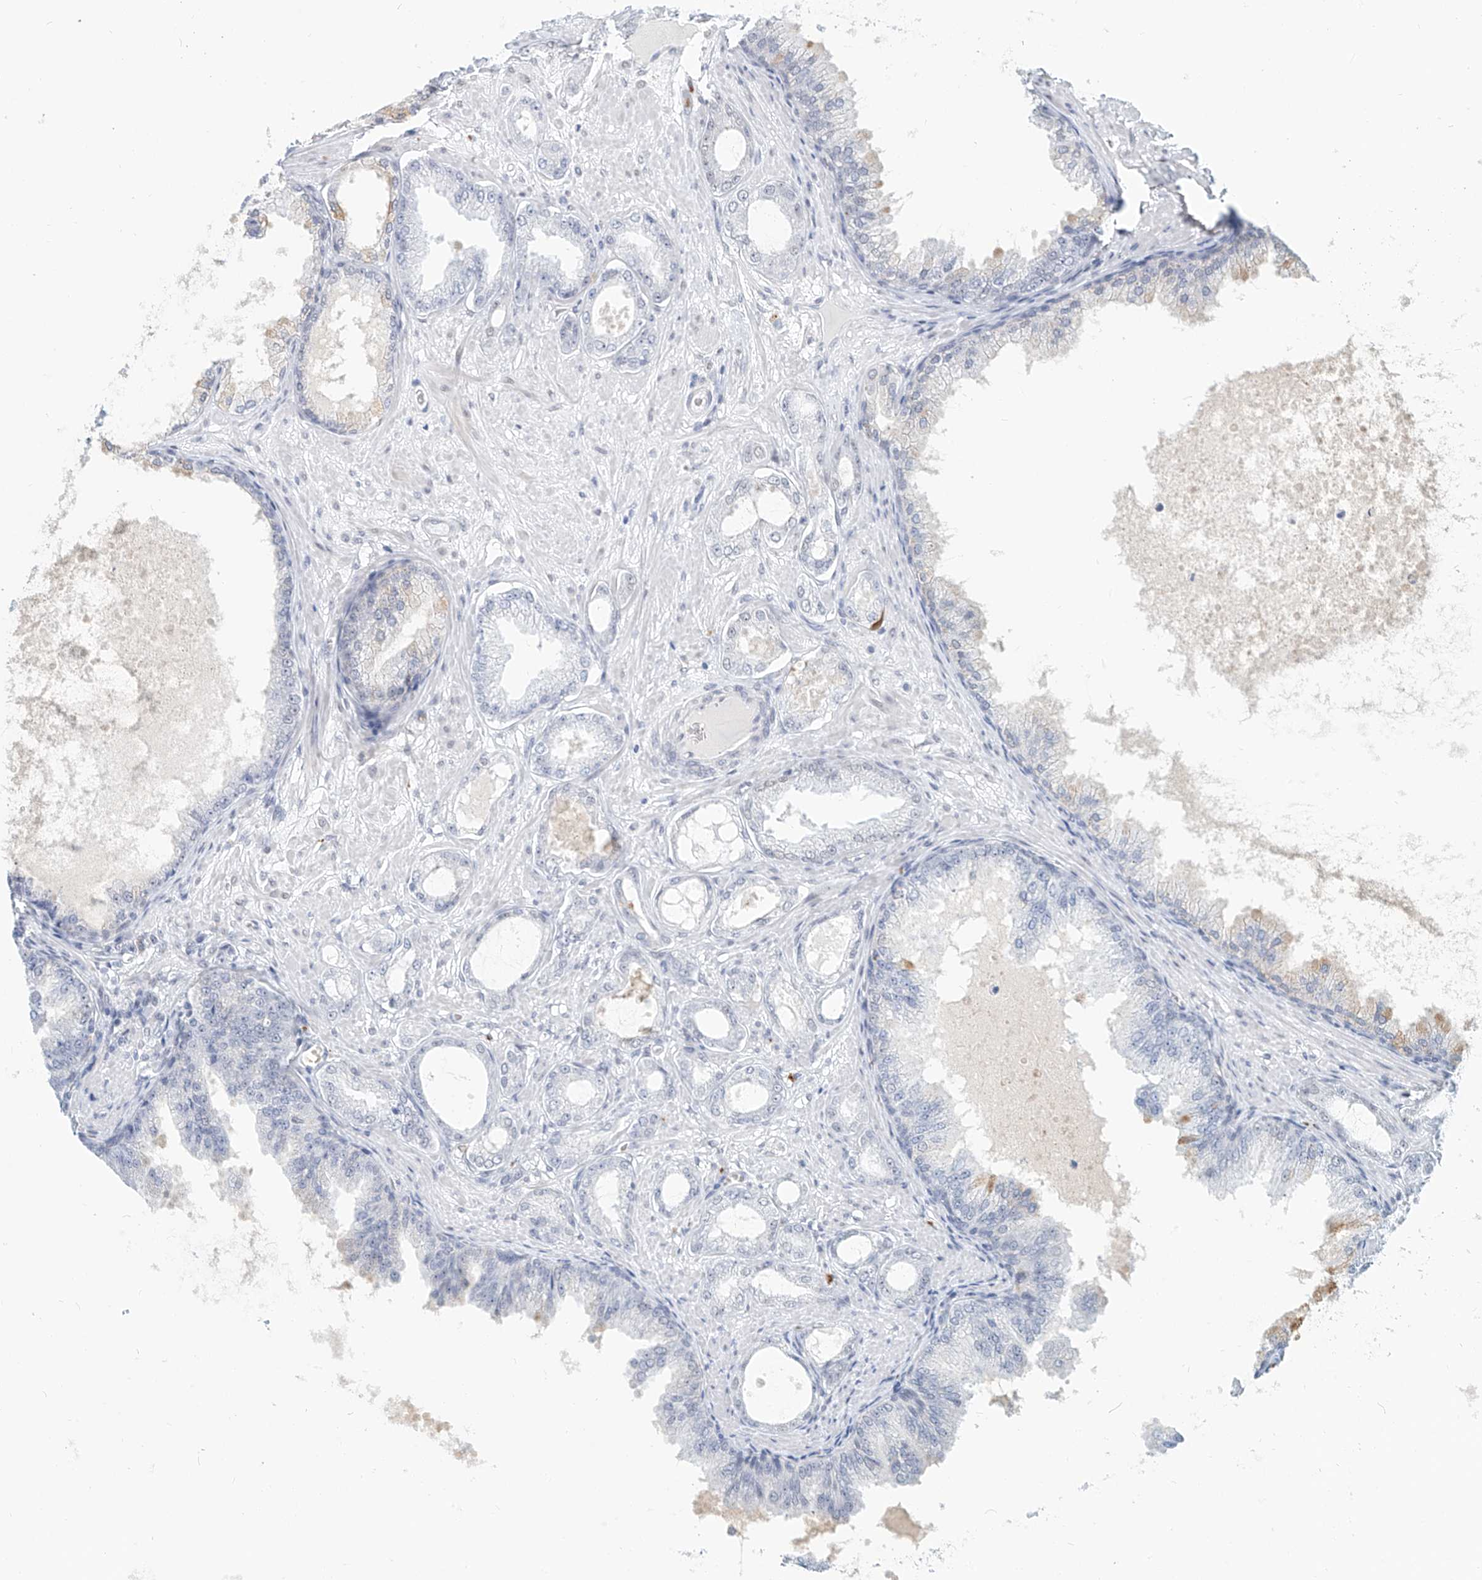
{"staining": {"intensity": "negative", "quantity": "none", "location": "none"}, "tissue": "prostate cancer", "cell_type": "Tumor cells", "image_type": "cancer", "snomed": [{"axis": "morphology", "description": "Adenocarcinoma, Low grade"}, {"axis": "topography", "description": "Prostate"}], "caption": "Tumor cells show no significant protein expression in prostate cancer (adenocarcinoma (low-grade)).", "gene": "SASH1", "patient": {"sex": "male", "age": 63}}